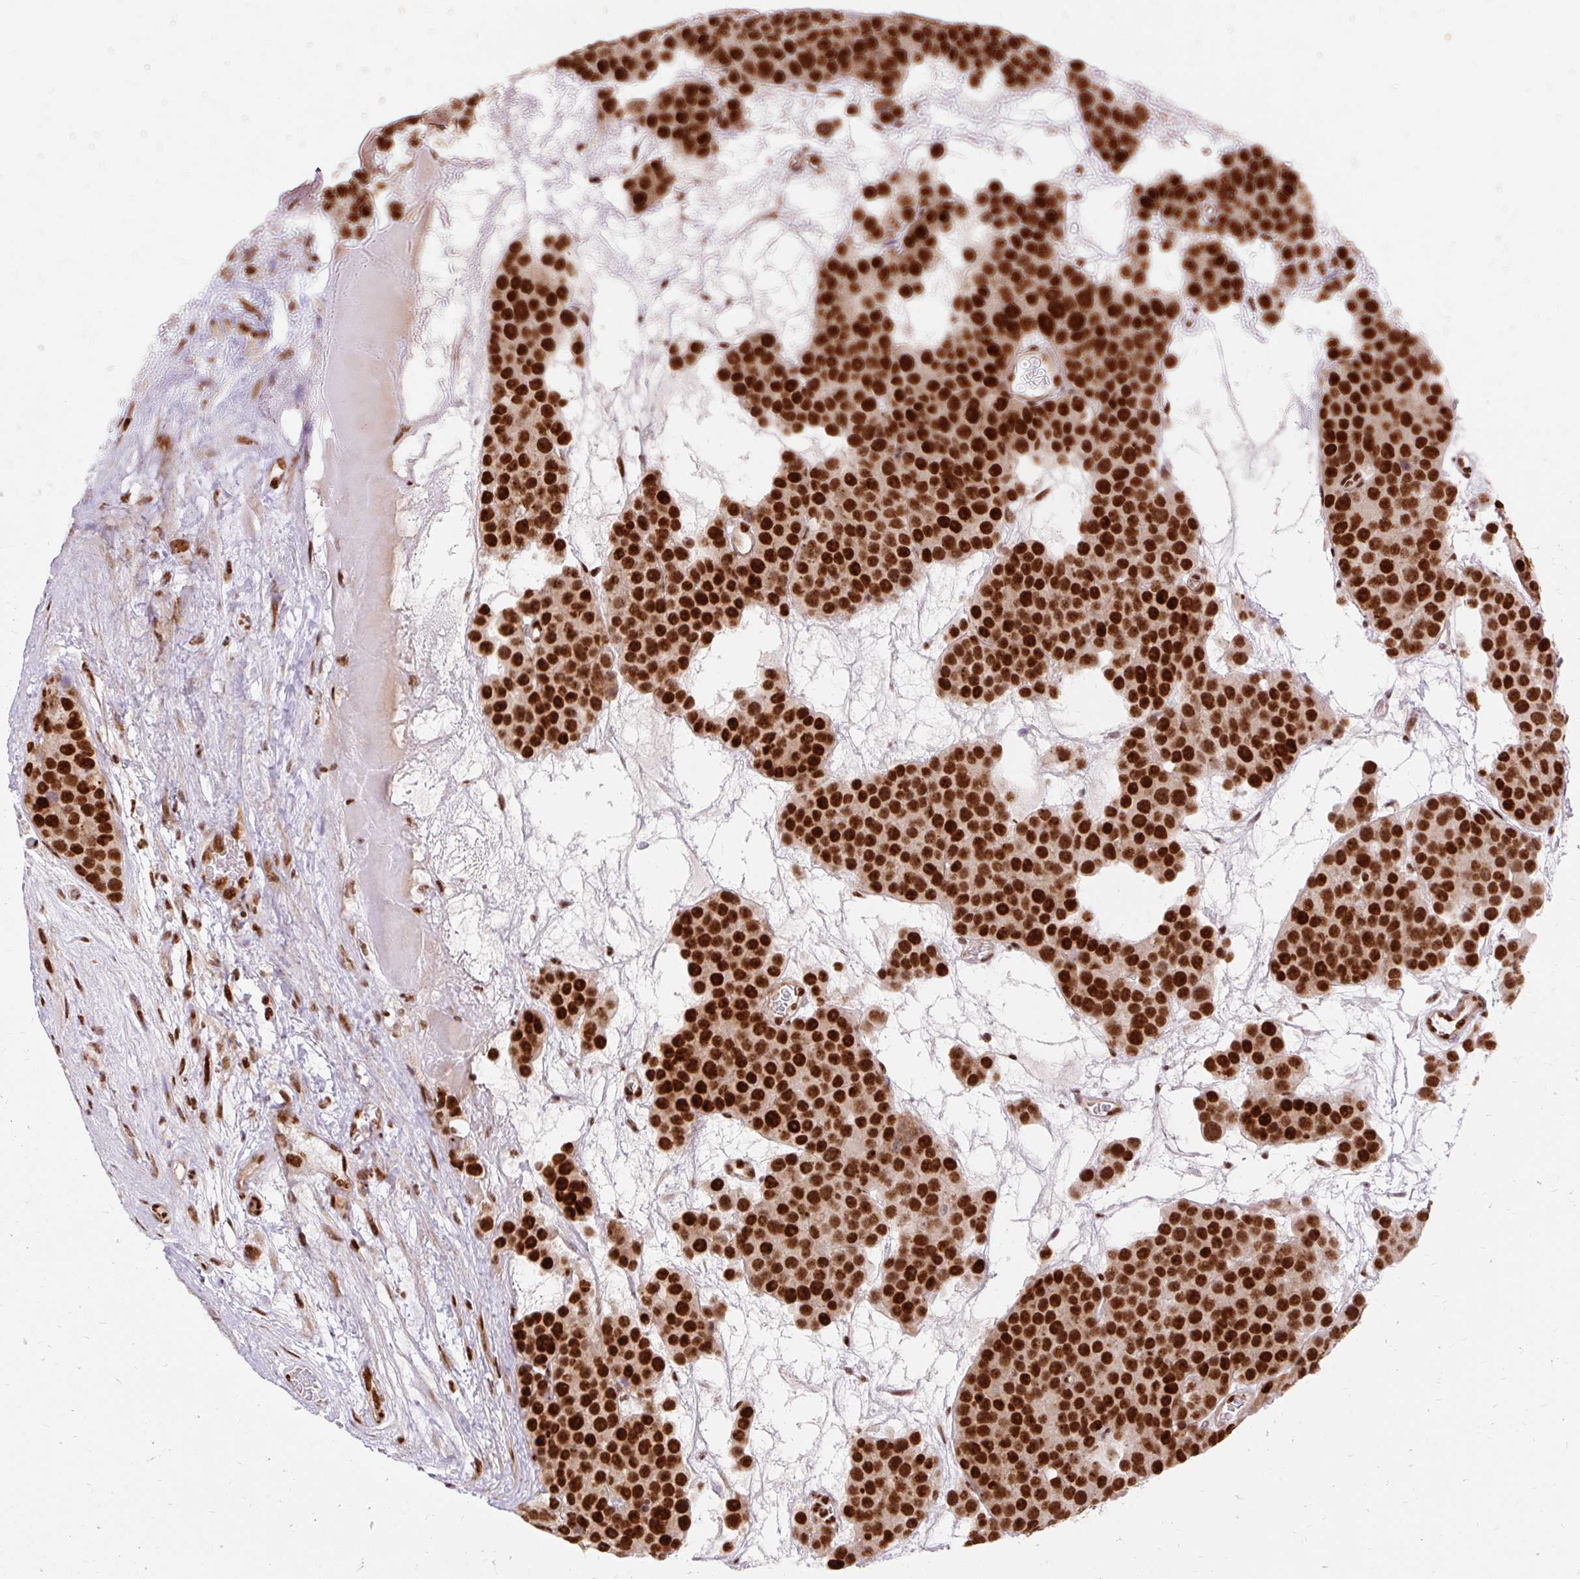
{"staining": {"intensity": "strong", "quantity": ">75%", "location": "nuclear"}, "tissue": "testis cancer", "cell_type": "Tumor cells", "image_type": "cancer", "snomed": [{"axis": "morphology", "description": "Seminoma, NOS"}, {"axis": "topography", "description": "Testis"}], "caption": "Human testis cancer (seminoma) stained with a protein marker displays strong staining in tumor cells.", "gene": "MECOM", "patient": {"sex": "male", "age": 71}}